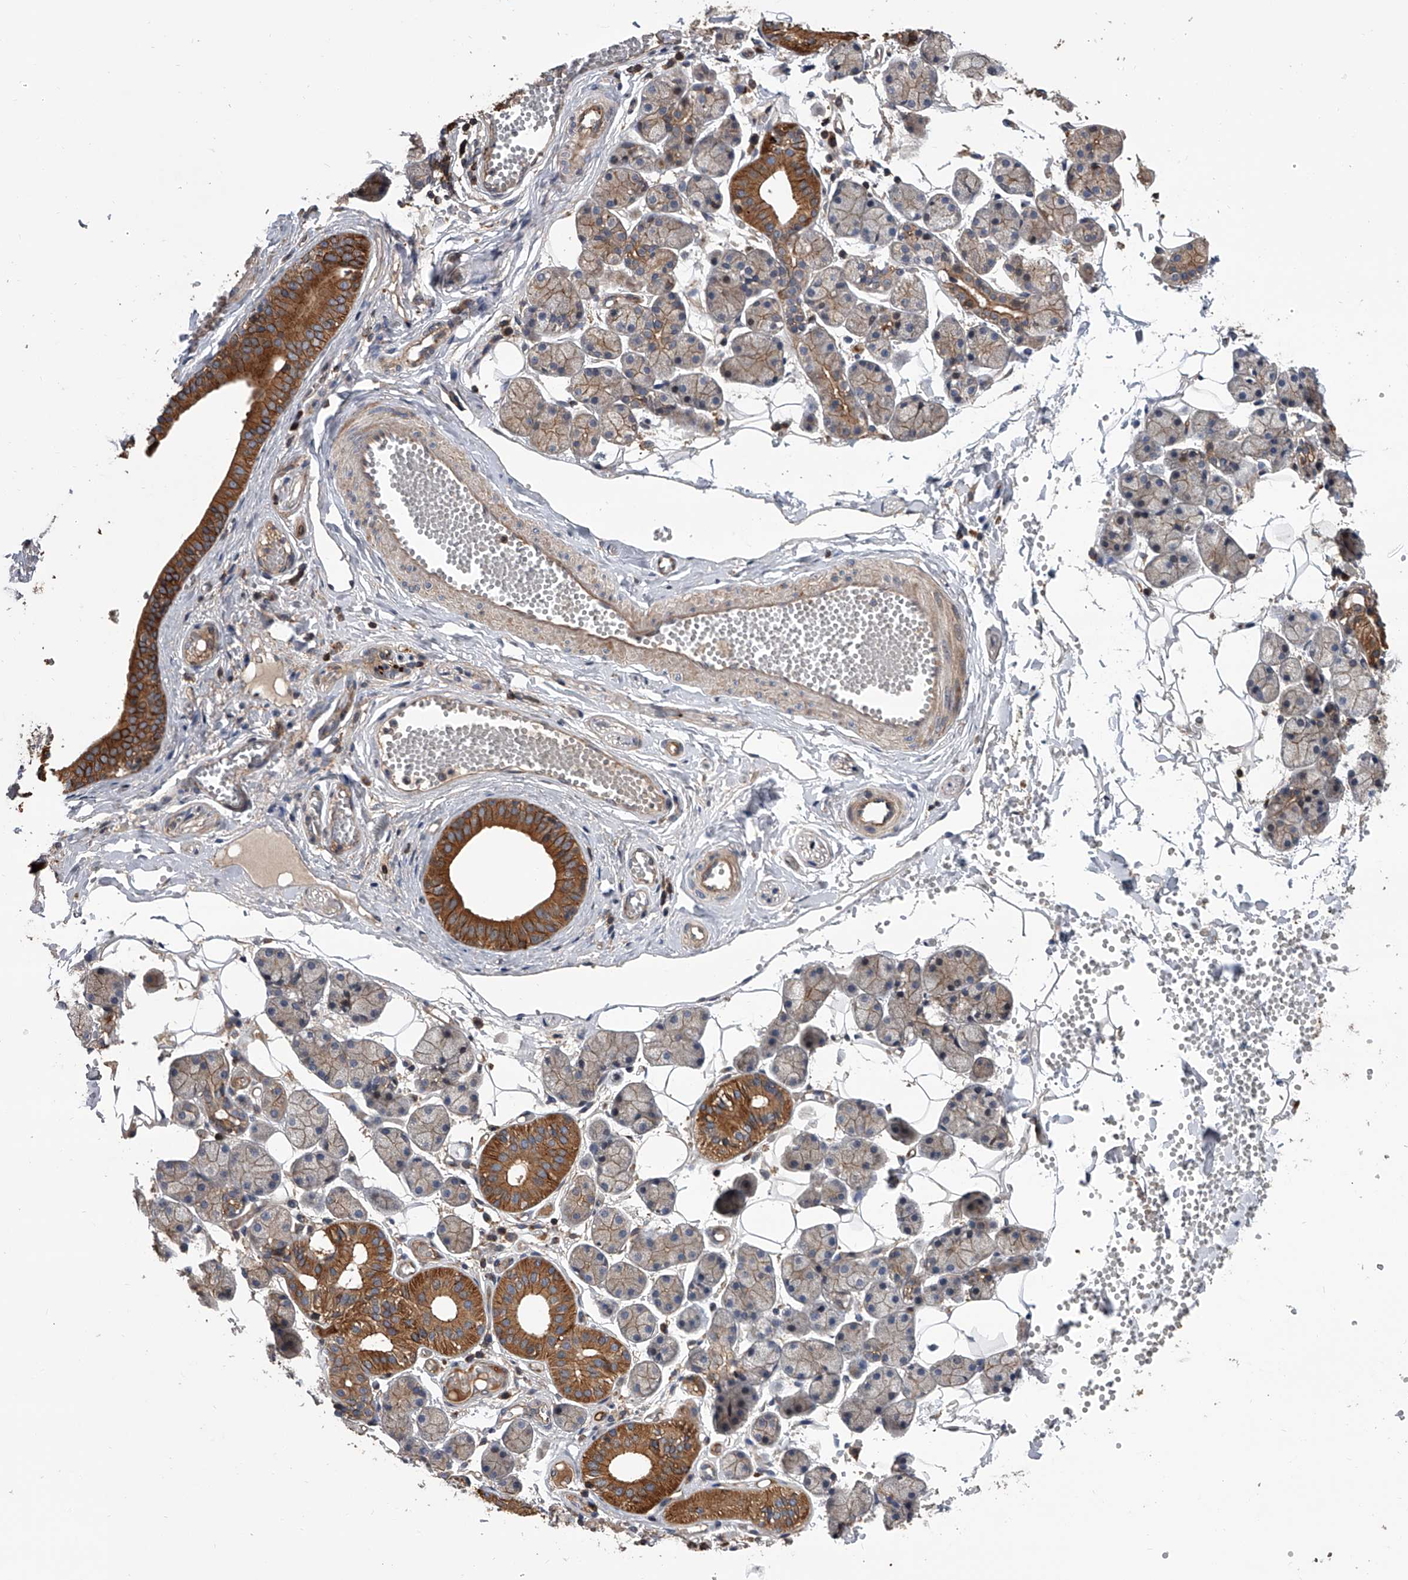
{"staining": {"intensity": "strong", "quantity": "25%-75%", "location": "cytoplasmic/membranous"}, "tissue": "salivary gland", "cell_type": "Glandular cells", "image_type": "normal", "snomed": [{"axis": "morphology", "description": "Normal tissue, NOS"}, {"axis": "topography", "description": "Salivary gland"}], "caption": "Protein expression by IHC reveals strong cytoplasmic/membranous positivity in approximately 25%-75% of glandular cells in benign salivary gland.", "gene": "USP47", "patient": {"sex": "female", "age": 33}}